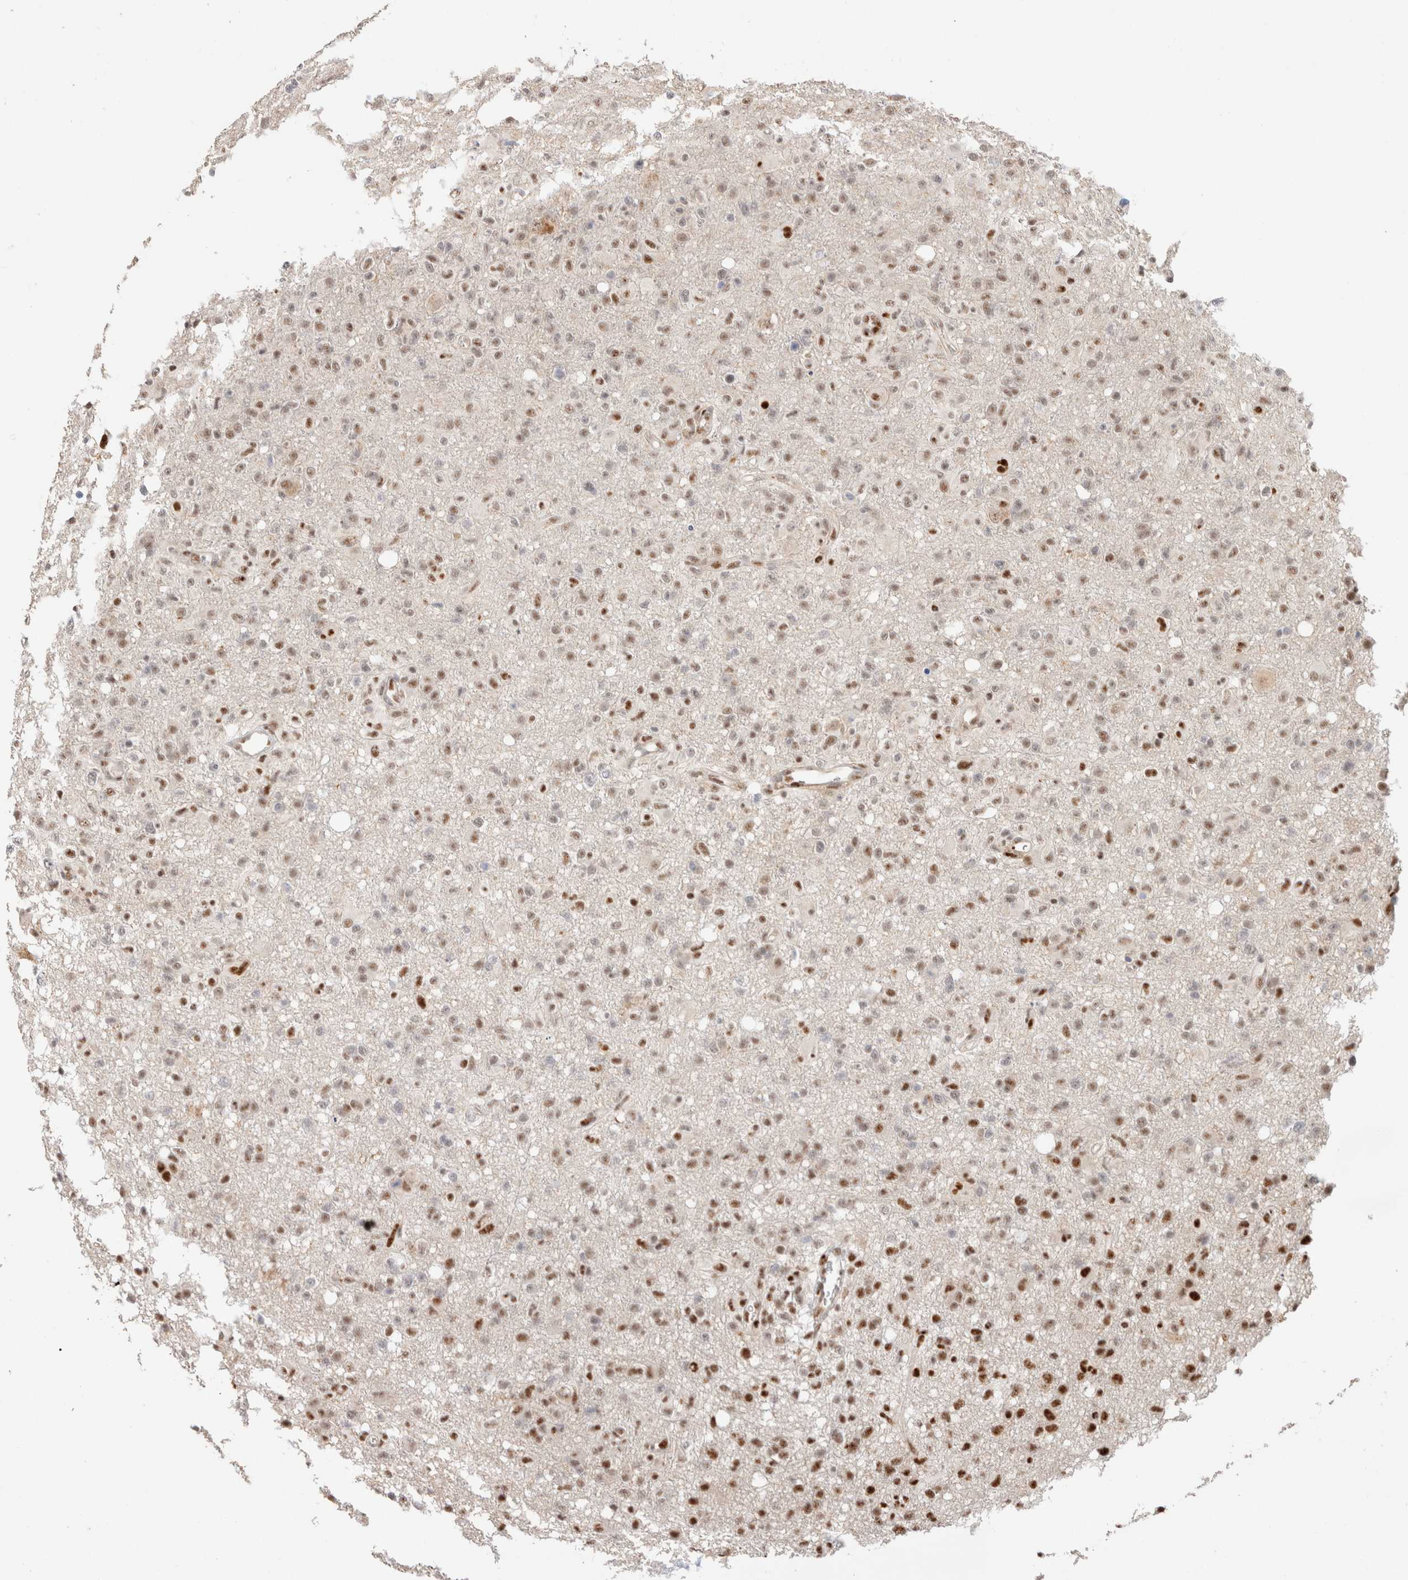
{"staining": {"intensity": "strong", "quantity": "25%-75%", "location": "nuclear"}, "tissue": "glioma", "cell_type": "Tumor cells", "image_type": "cancer", "snomed": [{"axis": "morphology", "description": "Glioma, malignant, High grade"}, {"axis": "topography", "description": "Brain"}], "caption": "Immunohistochemistry (IHC) histopathology image of human malignant high-grade glioma stained for a protein (brown), which demonstrates high levels of strong nuclear positivity in approximately 25%-75% of tumor cells.", "gene": "ID3", "patient": {"sex": "female", "age": 57}}